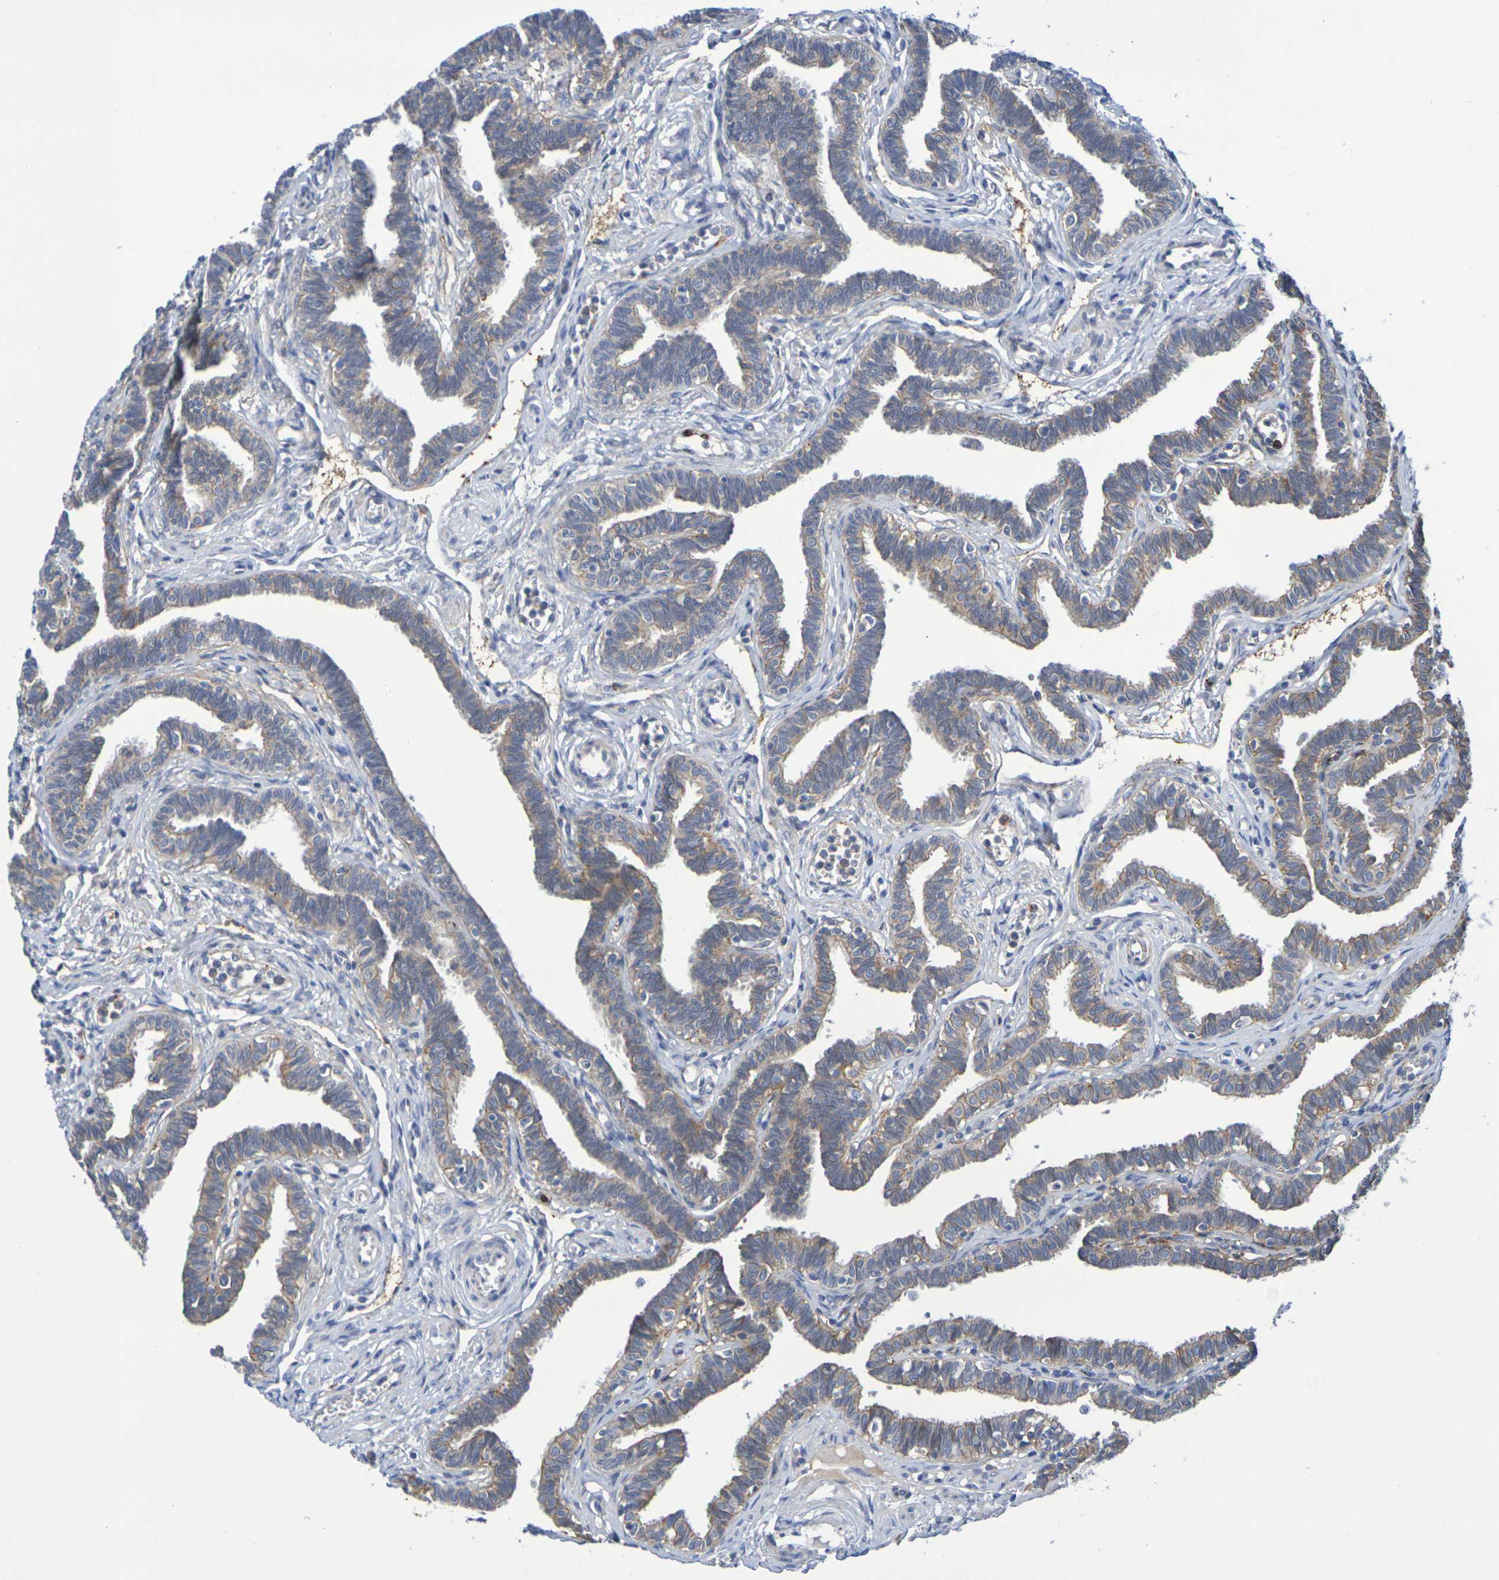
{"staining": {"intensity": "moderate", "quantity": ">75%", "location": "cytoplasmic/membranous"}, "tissue": "fallopian tube", "cell_type": "Glandular cells", "image_type": "normal", "snomed": [{"axis": "morphology", "description": "Normal tissue, NOS"}, {"axis": "topography", "description": "Fallopian tube"}, {"axis": "topography", "description": "Ovary"}], "caption": "Immunohistochemistry (IHC) (DAB) staining of normal human fallopian tube exhibits moderate cytoplasmic/membranous protein expression in approximately >75% of glandular cells. (IHC, brightfield microscopy, high magnification).", "gene": "SDC4", "patient": {"sex": "female", "age": 23}}